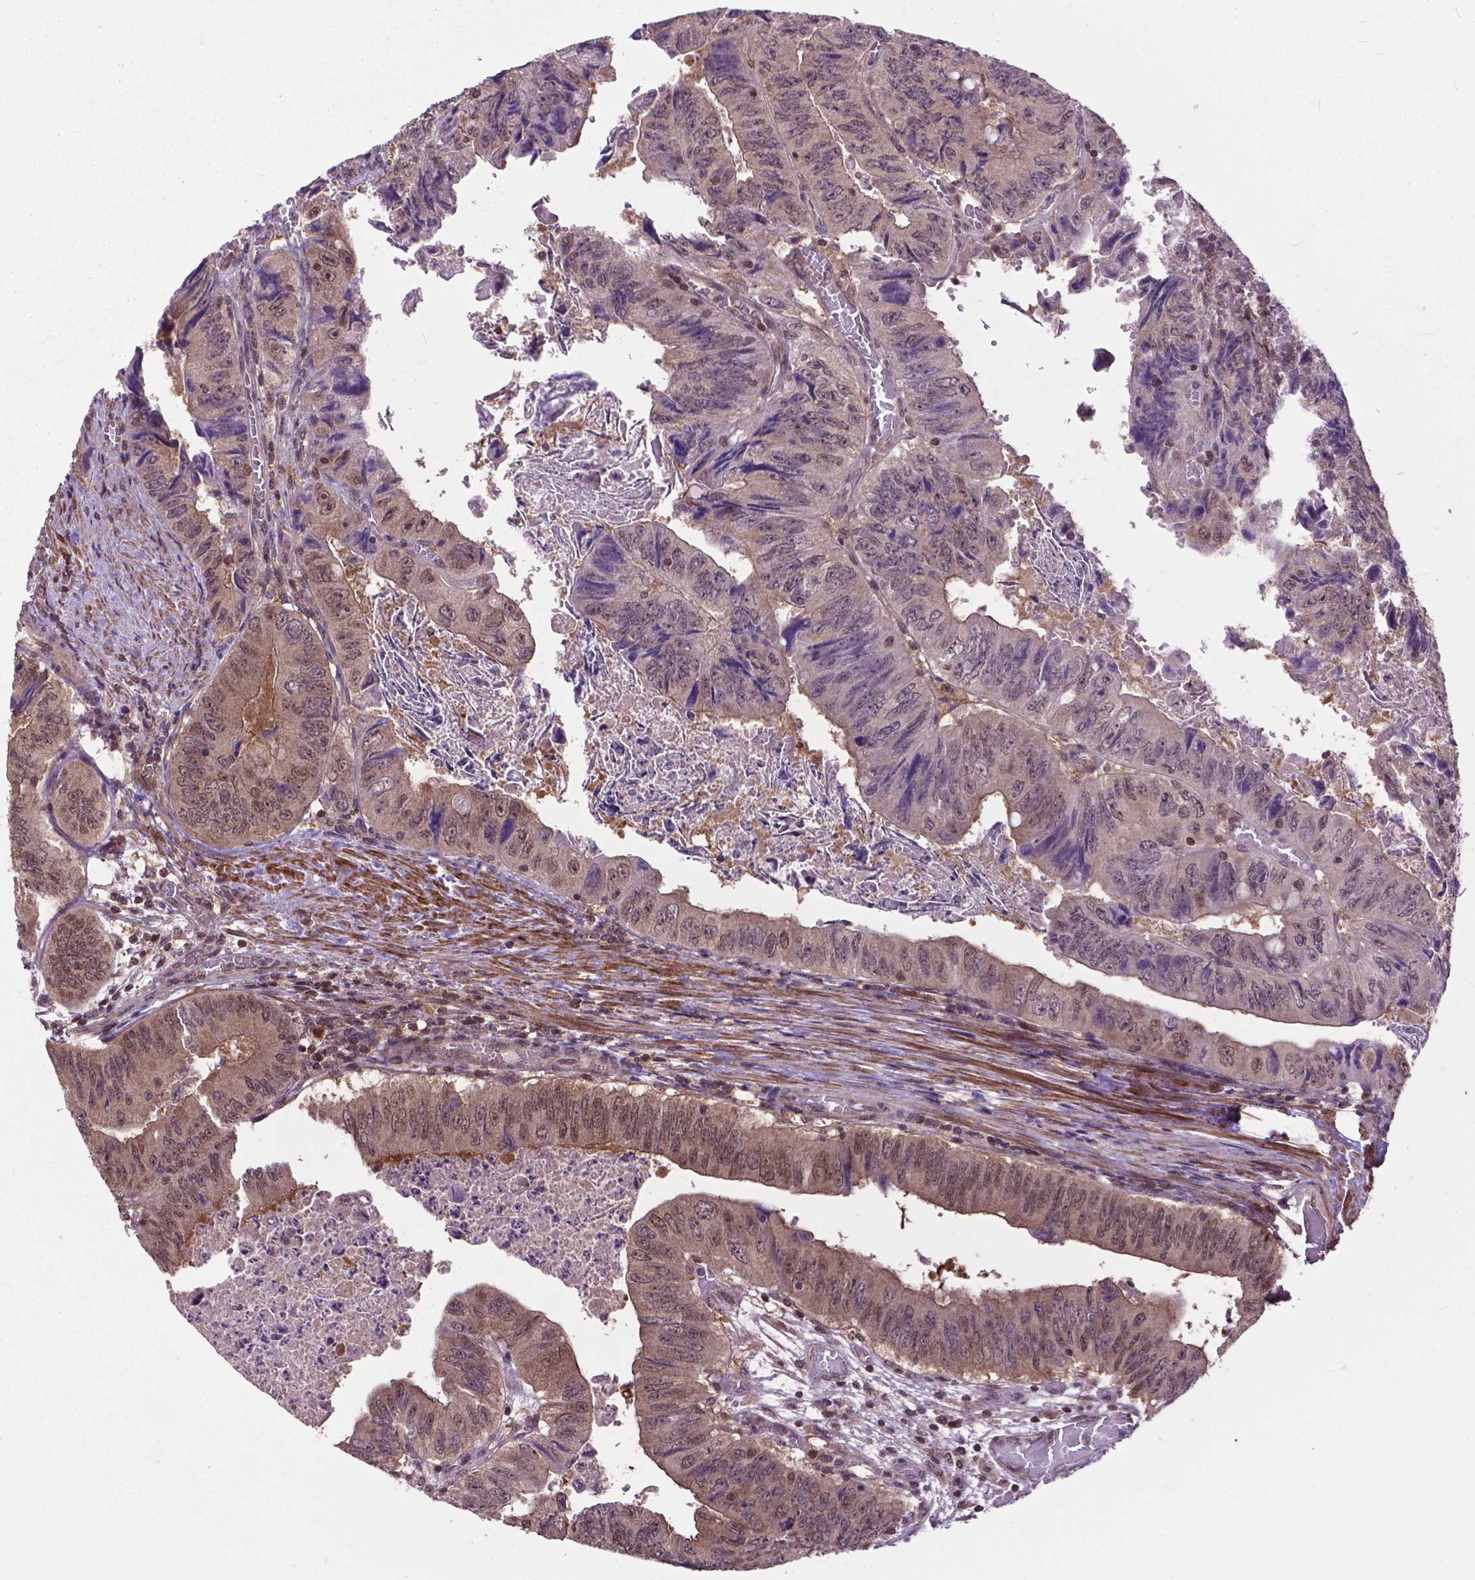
{"staining": {"intensity": "weak", "quantity": "25%-75%", "location": "nuclear"}, "tissue": "colorectal cancer", "cell_type": "Tumor cells", "image_type": "cancer", "snomed": [{"axis": "morphology", "description": "Adenocarcinoma, NOS"}, {"axis": "topography", "description": "Colon"}], "caption": "Immunohistochemical staining of human colorectal adenocarcinoma shows low levels of weak nuclear protein positivity in about 25%-75% of tumor cells. The protein of interest is shown in brown color, while the nuclei are stained blue.", "gene": "OTUB1", "patient": {"sex": "female", "age": 84}}